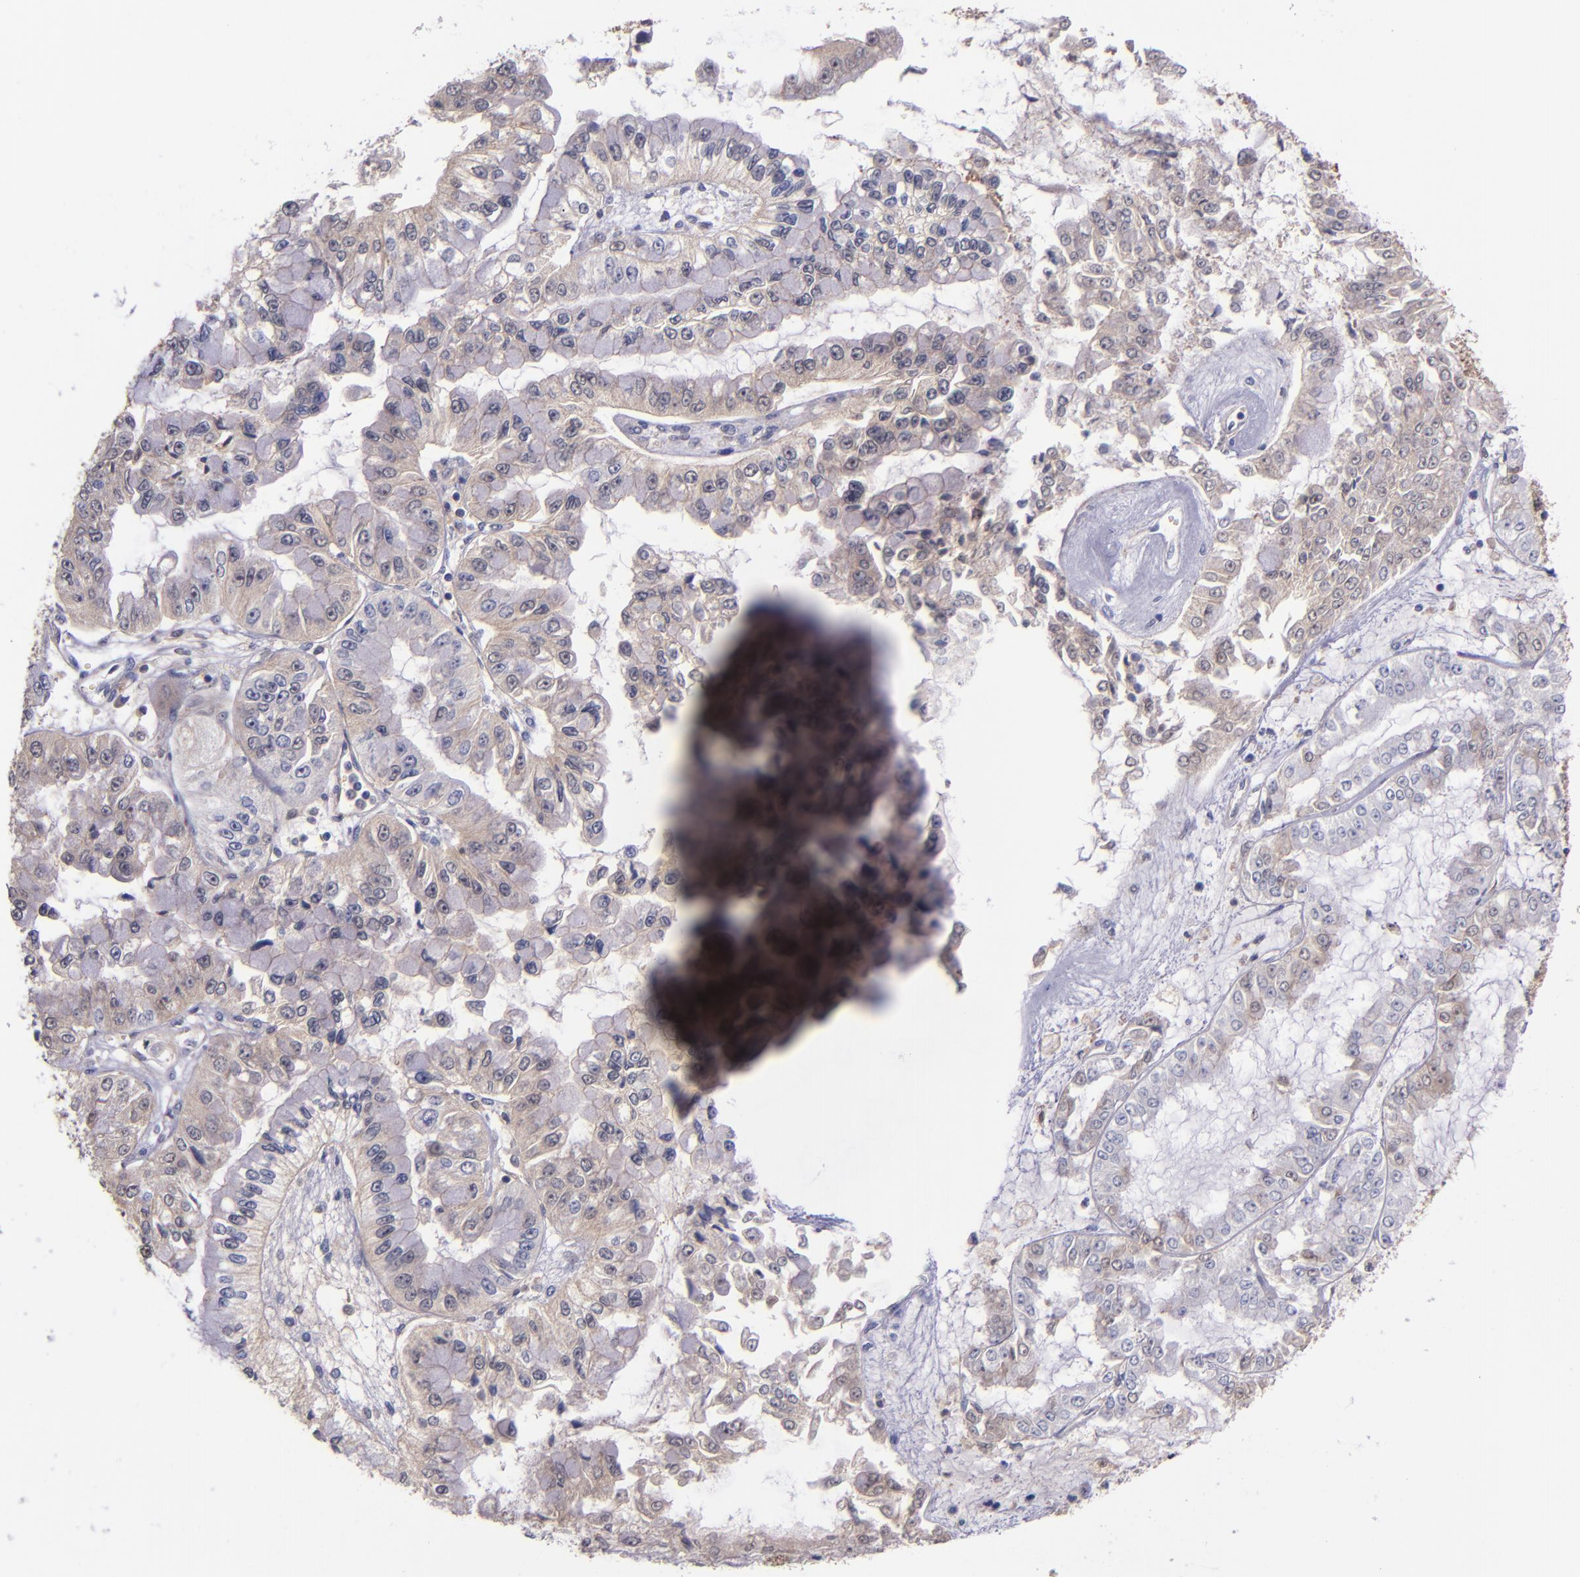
{"staining": {"intensity": "weak", "quantity": "25%-75%", "location": "cytoplasmic/membranous"}, "tissue": "liver cancer", "cell_type": "Tumor cells", "image_type": "cancer", "snomed": [{"axis": "morphology", "description": "Cholangiocarcinoma"}, {"axis": "topography", "description": "Liver"}], "caption": "This is a photomicrograph of immunohistochemistry (IHC) staining of liver cancer (cholangiocarcinoma), which shows weak positivity in the cytoplasmic/membranous of tumor cells.", "gene": "RBP4", "patient": {"sex": "female", "age": 79}}